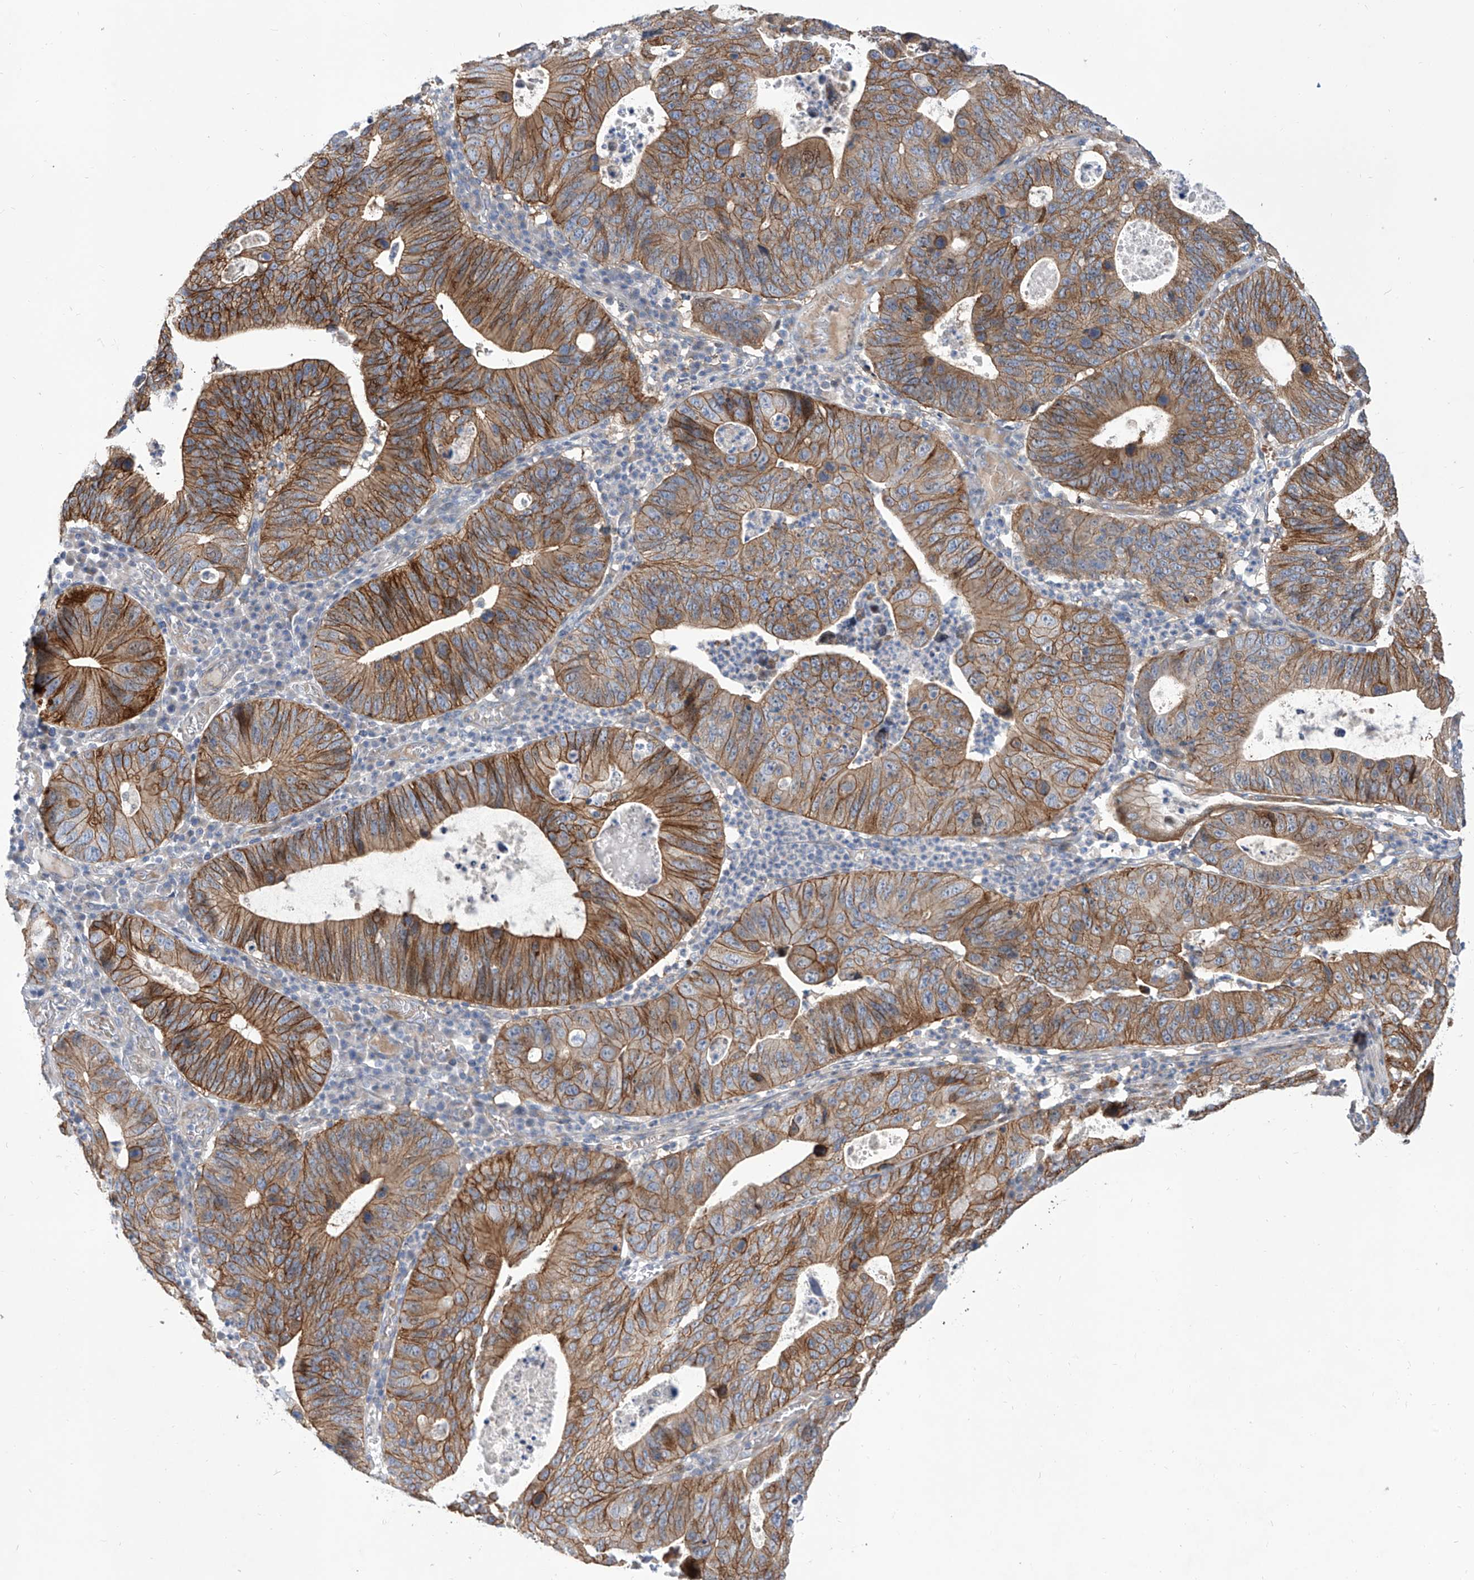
{"staining": {"intensity": "moderate", "quantity": ">75%", "location": "cytoplasmic/membranous"}, "tissue": "stomach cancer", "cell_type": "Tumor cells", "image_type": "cancer", "snomed": [{"axis": "morphology", "description": "Adenocarcinoma, NOS"}, {"axis": "topography", "description": "Stomach"}], "caption": "Approximately >75% of tumor cells in human stomach cancer display moderate cytoplasmic/membranous protein staining as visualized by brown immunohistochemical staining.", "gene": "LRRC1", "patient": {"sex": "male", "age": 59}}